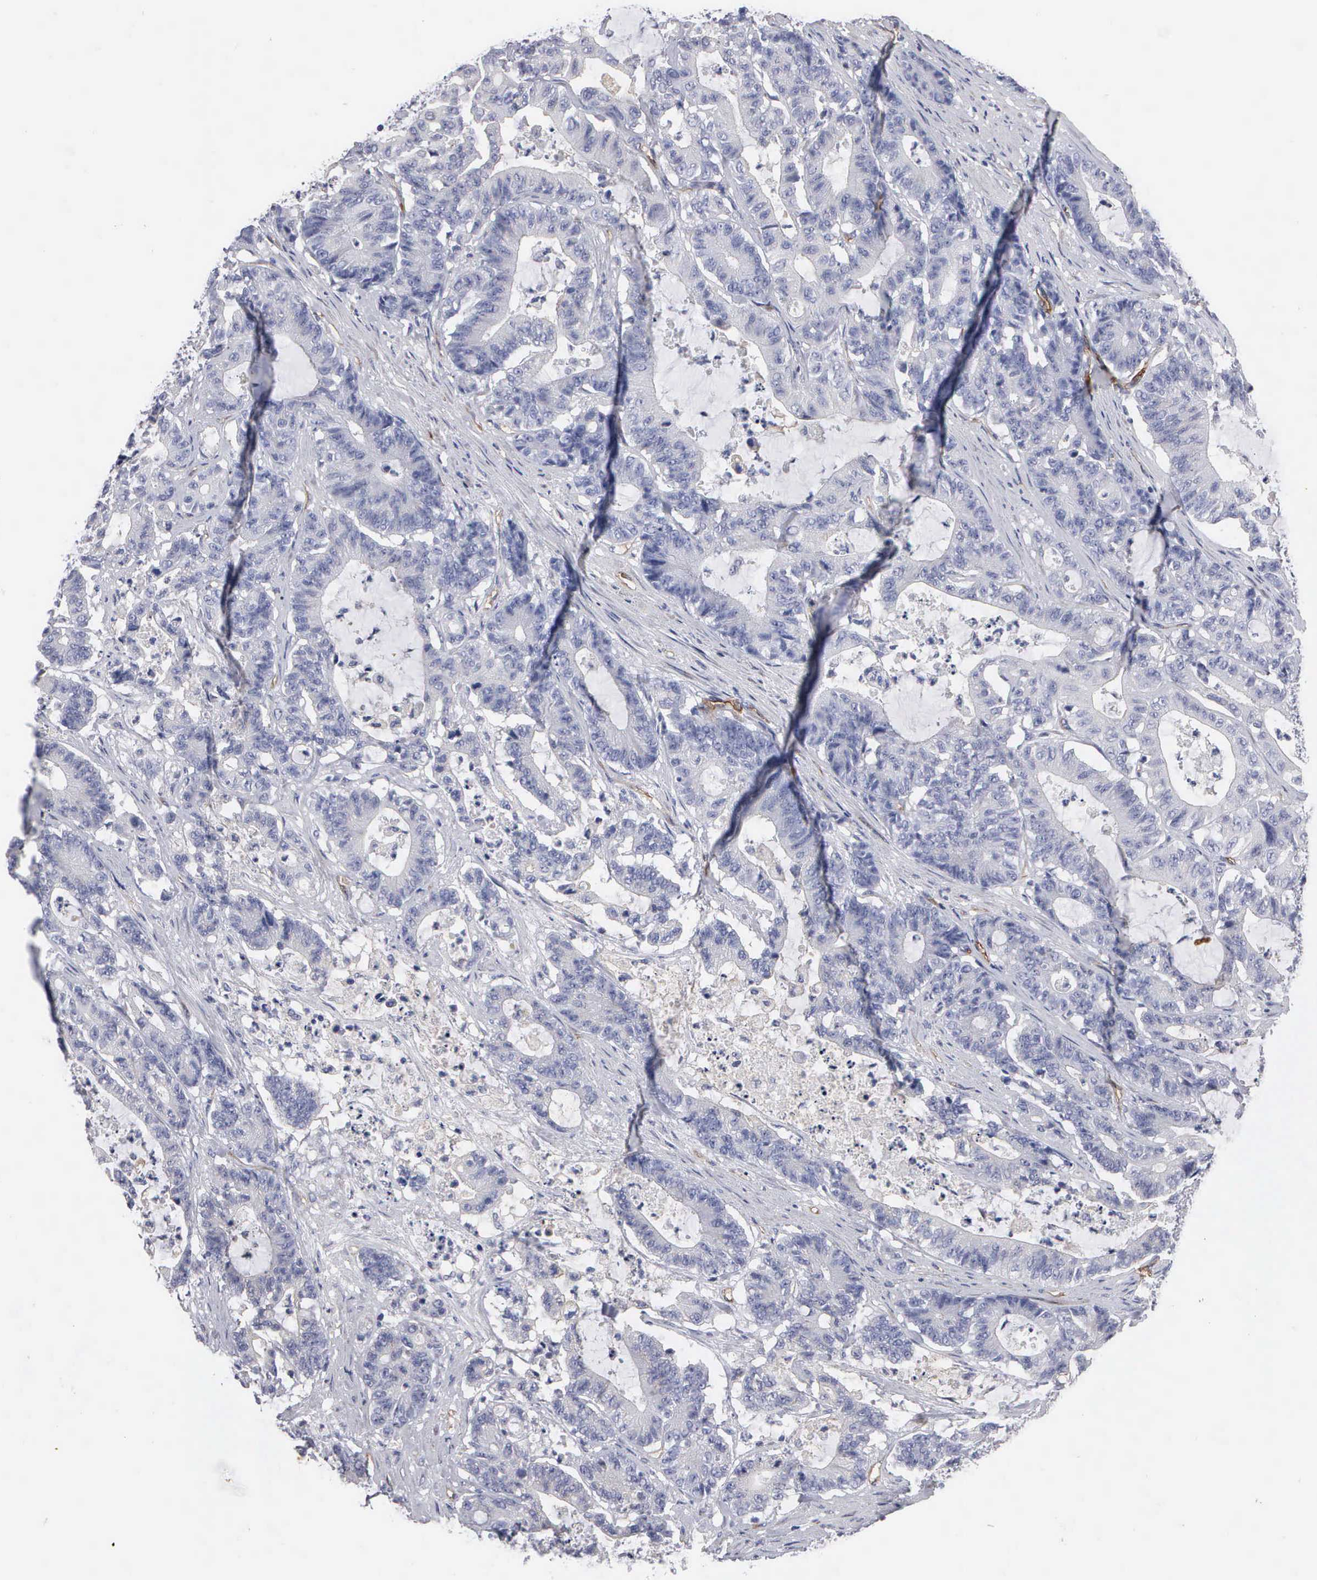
{"staining": {"intensity": "negative", "quantity": "none", "location": "none"}, "tissue": "colorectal cancer", "cell_type": "Tumor cells", "image_type": "cancer", "snomed": [{"axis": "morphology", "description": "Adenocarcinoma, NOS"}, {"axis": "topography", "description": "Colon"}], "caption": "Immunohistochemistry of colorectal cancer reveals no positivity in tumor cells.", "gene": "RDX", "patient": {"sex": "female", "age": 84}}